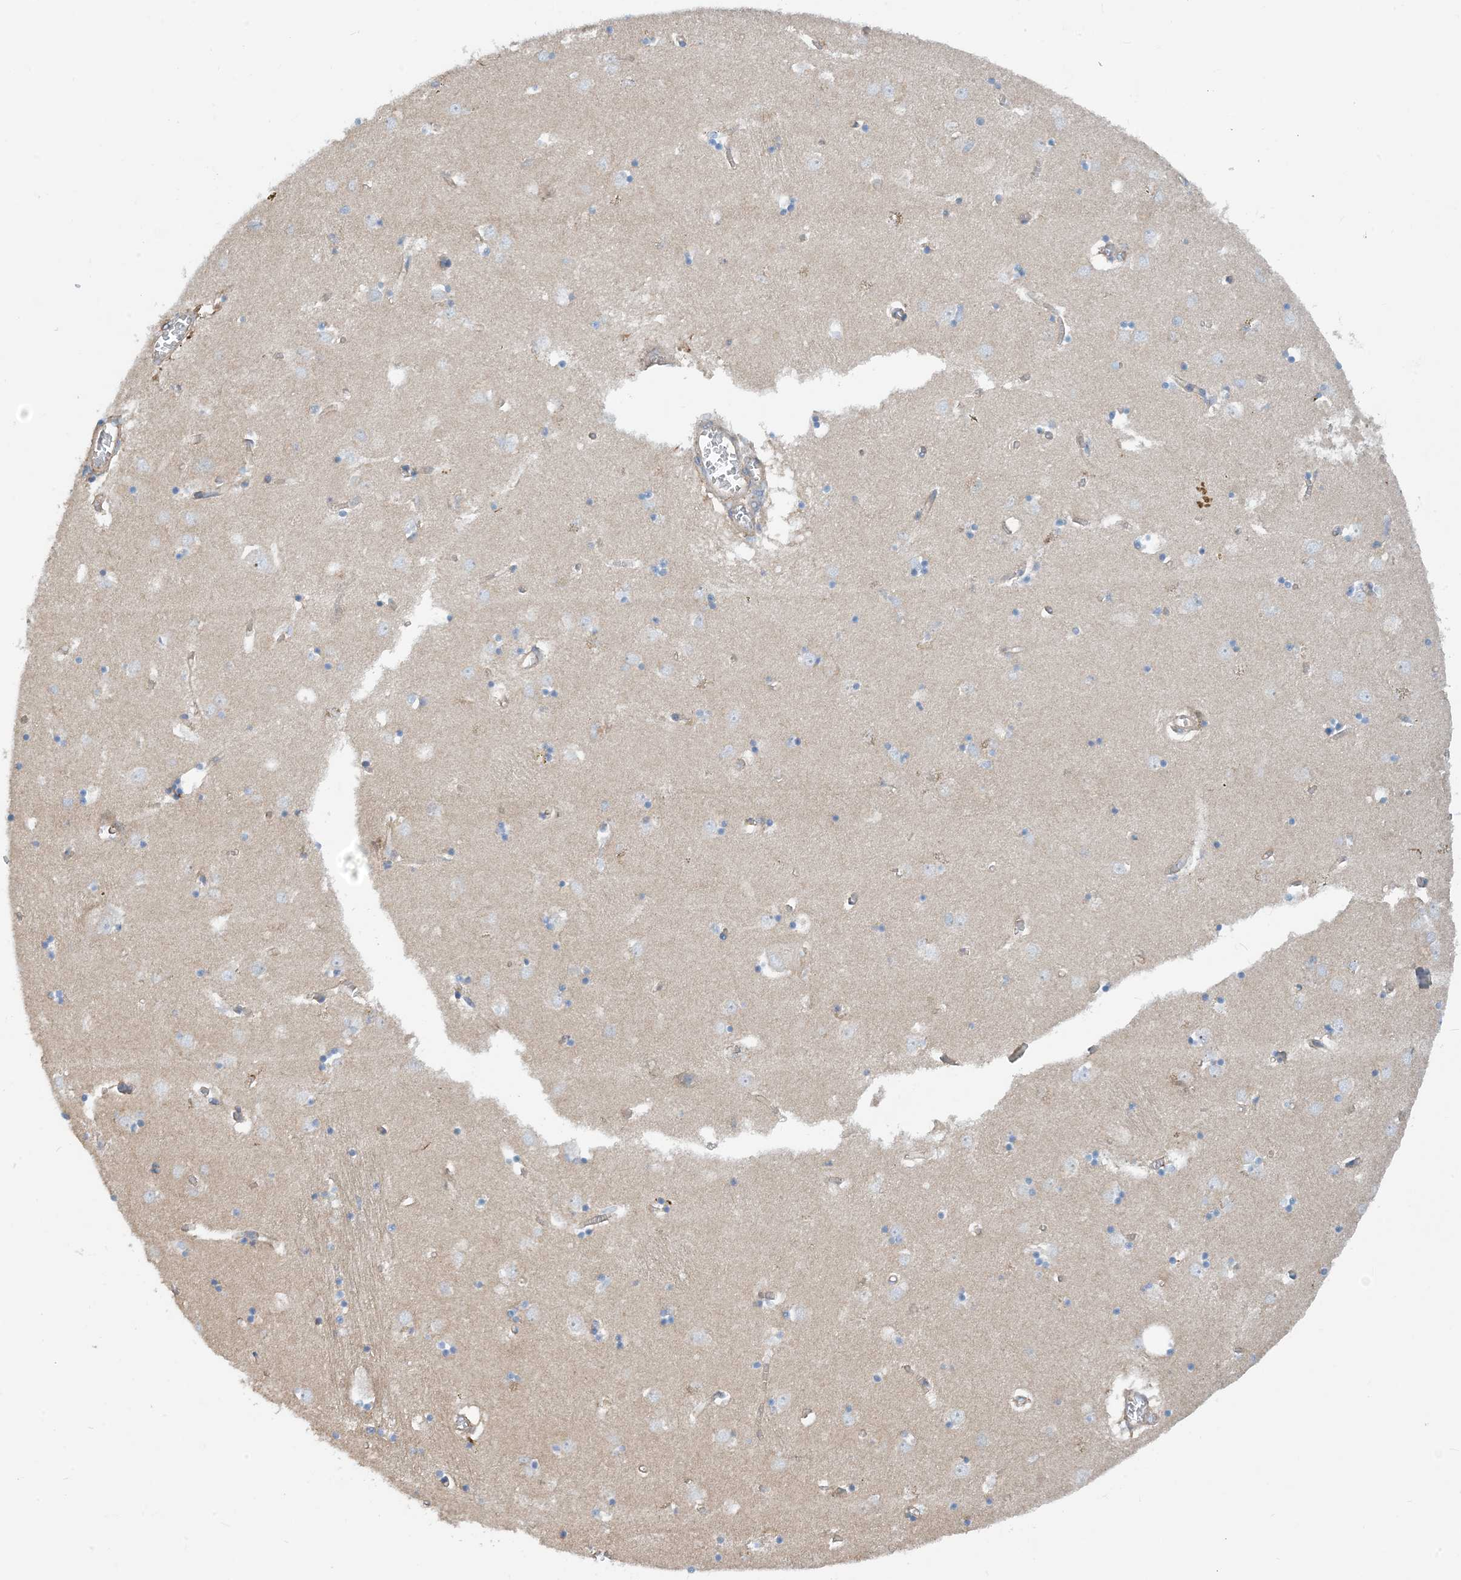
{"staining": {"intensity": "weak", "quantity": "25%-75%", "location": "cytoplasmic/membranous"}, "tissue": "caudate", "cell_type": "Glial cells", "image_type": "normal", "snomed": [{"axis": "morphology", "description": "Normal tissue, NOS"}, {"axis": "topography", "description": "Lateral ventricle wall"}], "caption": "Immunohistochemical staining of normal human caudate reveals weak cytoplasmic/membranous protein expression in approximately 25%-75% of glial cells.", "gene": "PHOSPHO2", "patient": {"sex": "male", "age": 70}}